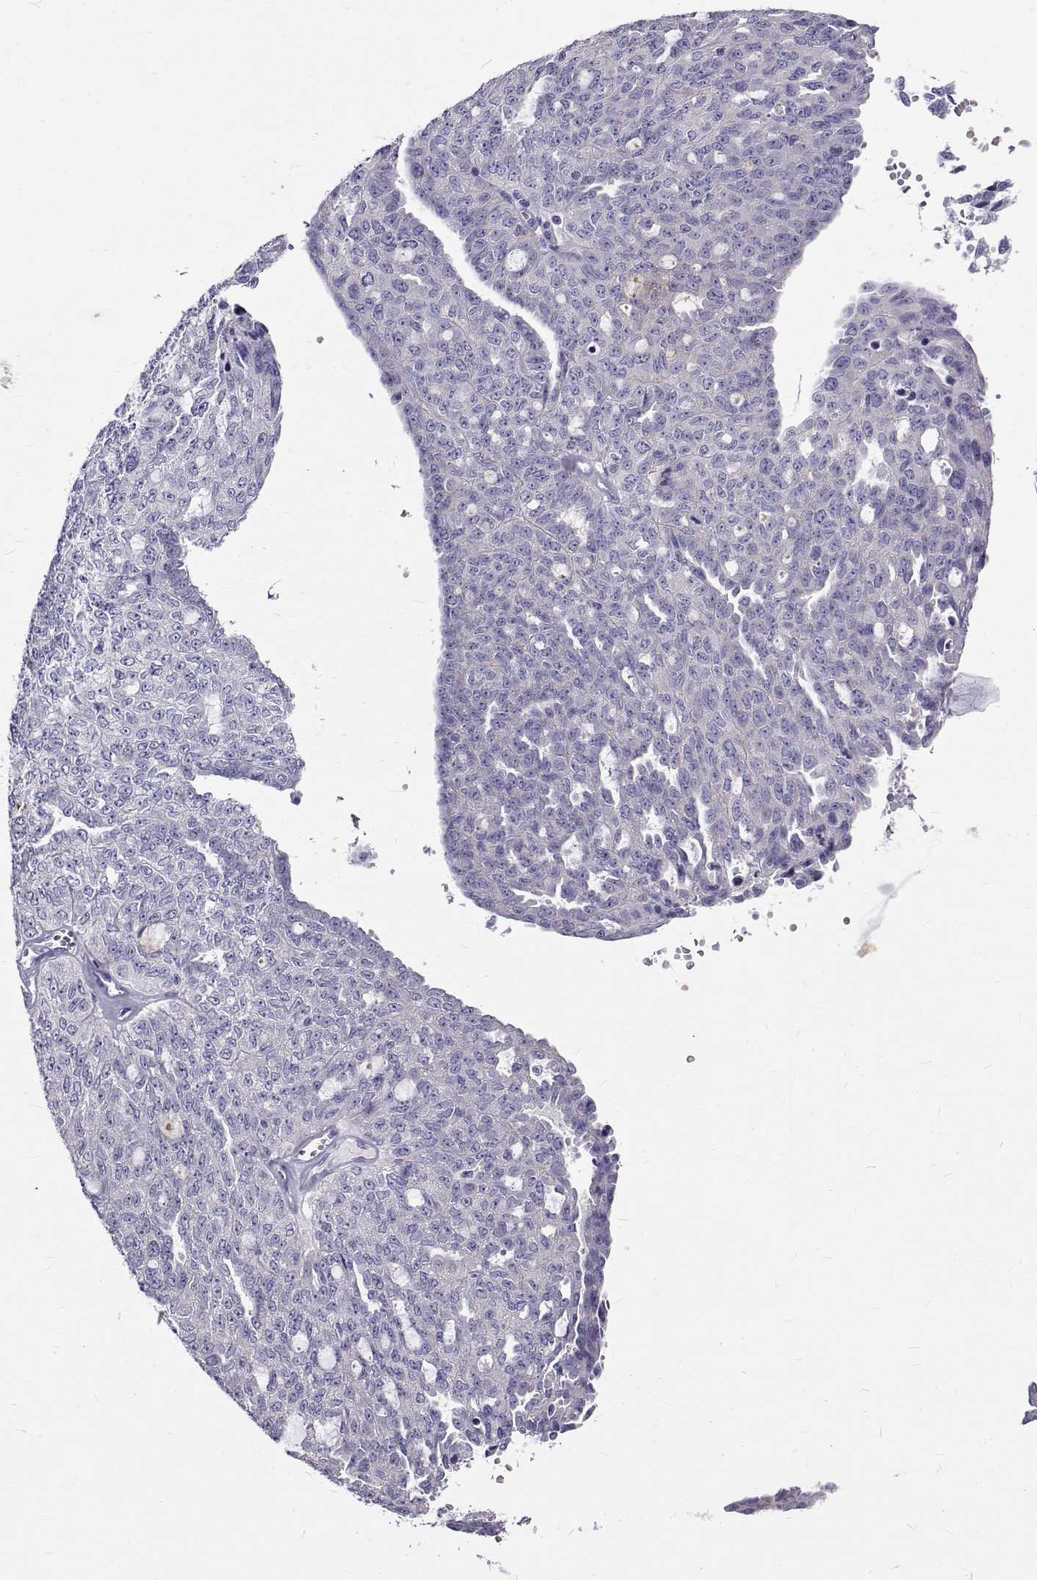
{"staining": {"intensity": "negative", "quantity": "none", "location": "none"}, "tissue": "ovarian cancer", "cell_type": "Tumor cells", "image_type": "cancer", "snomed": [{"axis": "morphology", "description": "Cystadenocarcinoma, serous, NOS"}, {"axis": "topography", "description": "Ovary"}], "caption": "High power microscopy histopathology image of an immunohistochemistry (IHC) photomicrograph of ovarian cancer (serous cystadenocarcinoma), revealing no significant expression in tumor cells.", "gene": "IGSF1", "patient": {"sex": "female", "age": 71}}